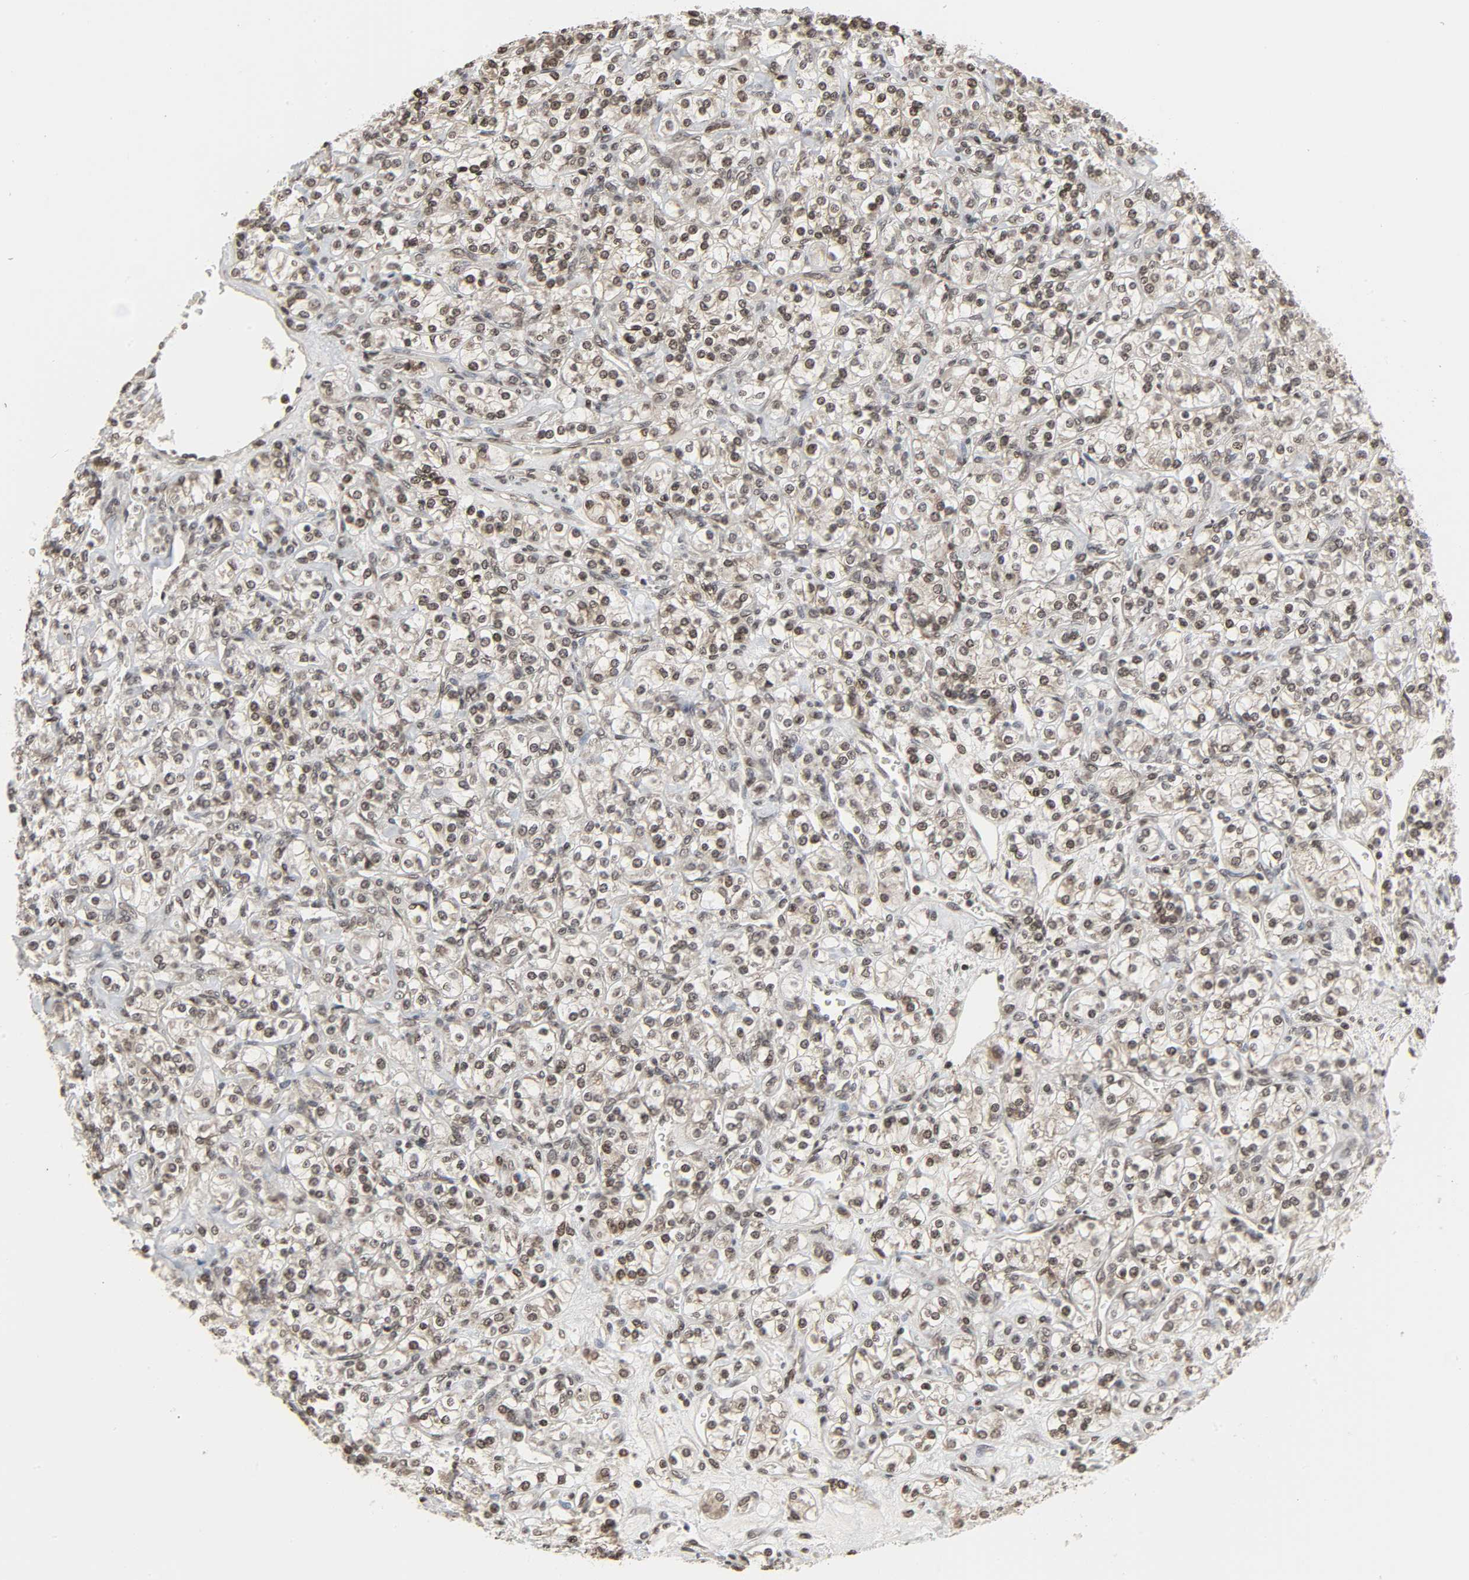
{"staining": {"intensity": "weak", "quantity": "25%-75%", "location": "nuclear"}, "tissue": "renal cancer", "cell_type": "Tumor cells", "image_type": "cancer", "snomed": [{"axis": "morphology", "description": "Adenocarcinoma, NOS"}, {"axis": "topography", "description": "Kidney"}], "caption": "Immunohistochemistry (IHC) staining of renal cancer (adenocarcinoma), which demonstrates low levels of weak nuclear positivity in about 25%-75% of tumor cells indicating weak nuclear protein expression. The staining was performed using DAB (brown) for protein detection and nuclei were counterstained in hematoxylin (blue).", "gene": "XRCC1", "patient": {"sex": "male", "age": 77}}